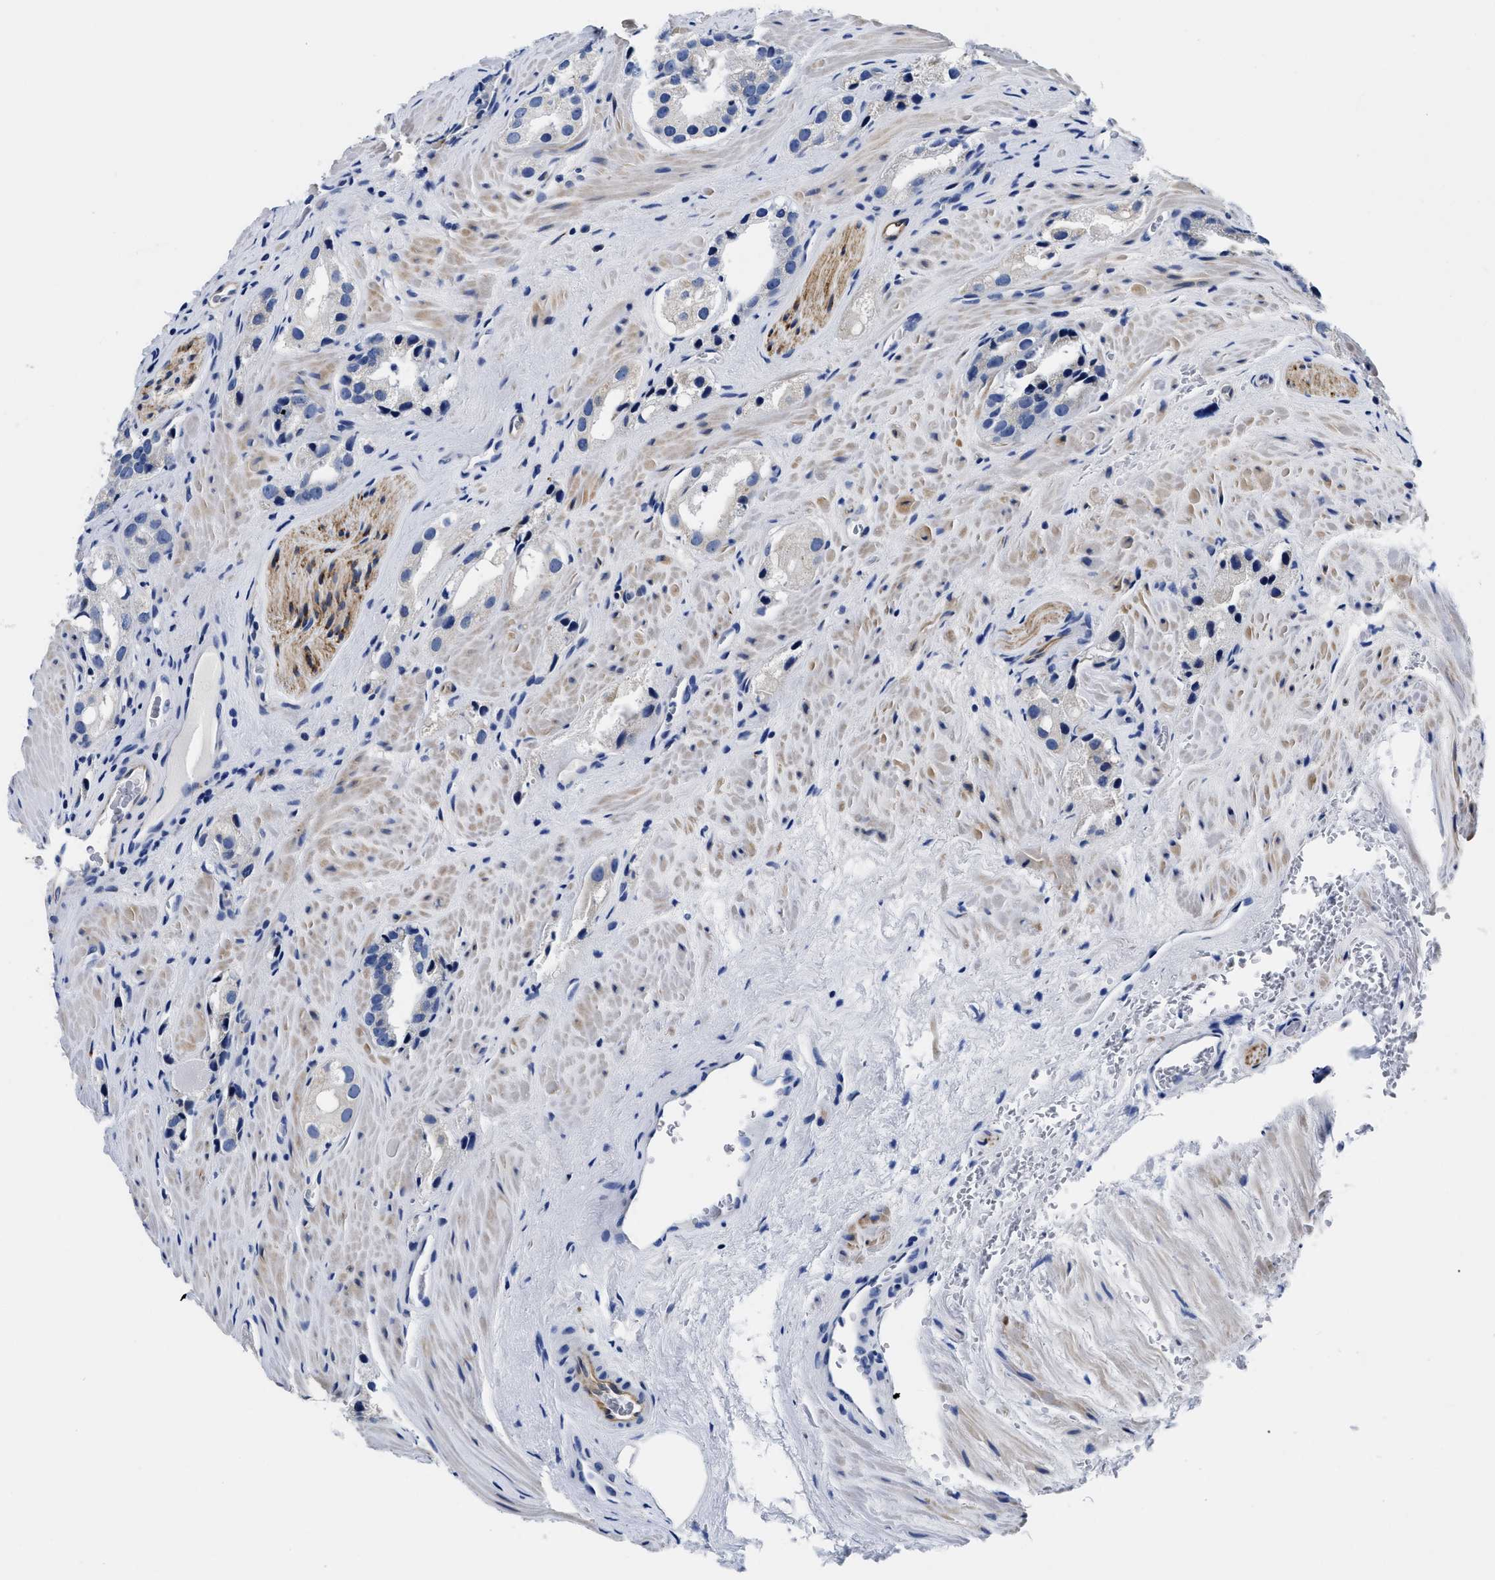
{"staining": {"intensity": "weak", "quantity": "<25%", "location": "cytoplasmic/membranous"}, "tissue": "prostate cancer", "cell_type": "Tumor cells", "image_type": "cancer", "snomed": [{"axis": "morphology", "description": "Adenocarcinoma, High grade"}, {"axis": "topography", "description": "Prostate"}], "caption": "The immunohistochemistry (IHC) photomicrograph has no significant expression in tumor cells of prostate cancer (high-grade adenocarcinoma) tissue.", "gene": "SLC35F1", "patient": {"sex": "male", "age": 63}}